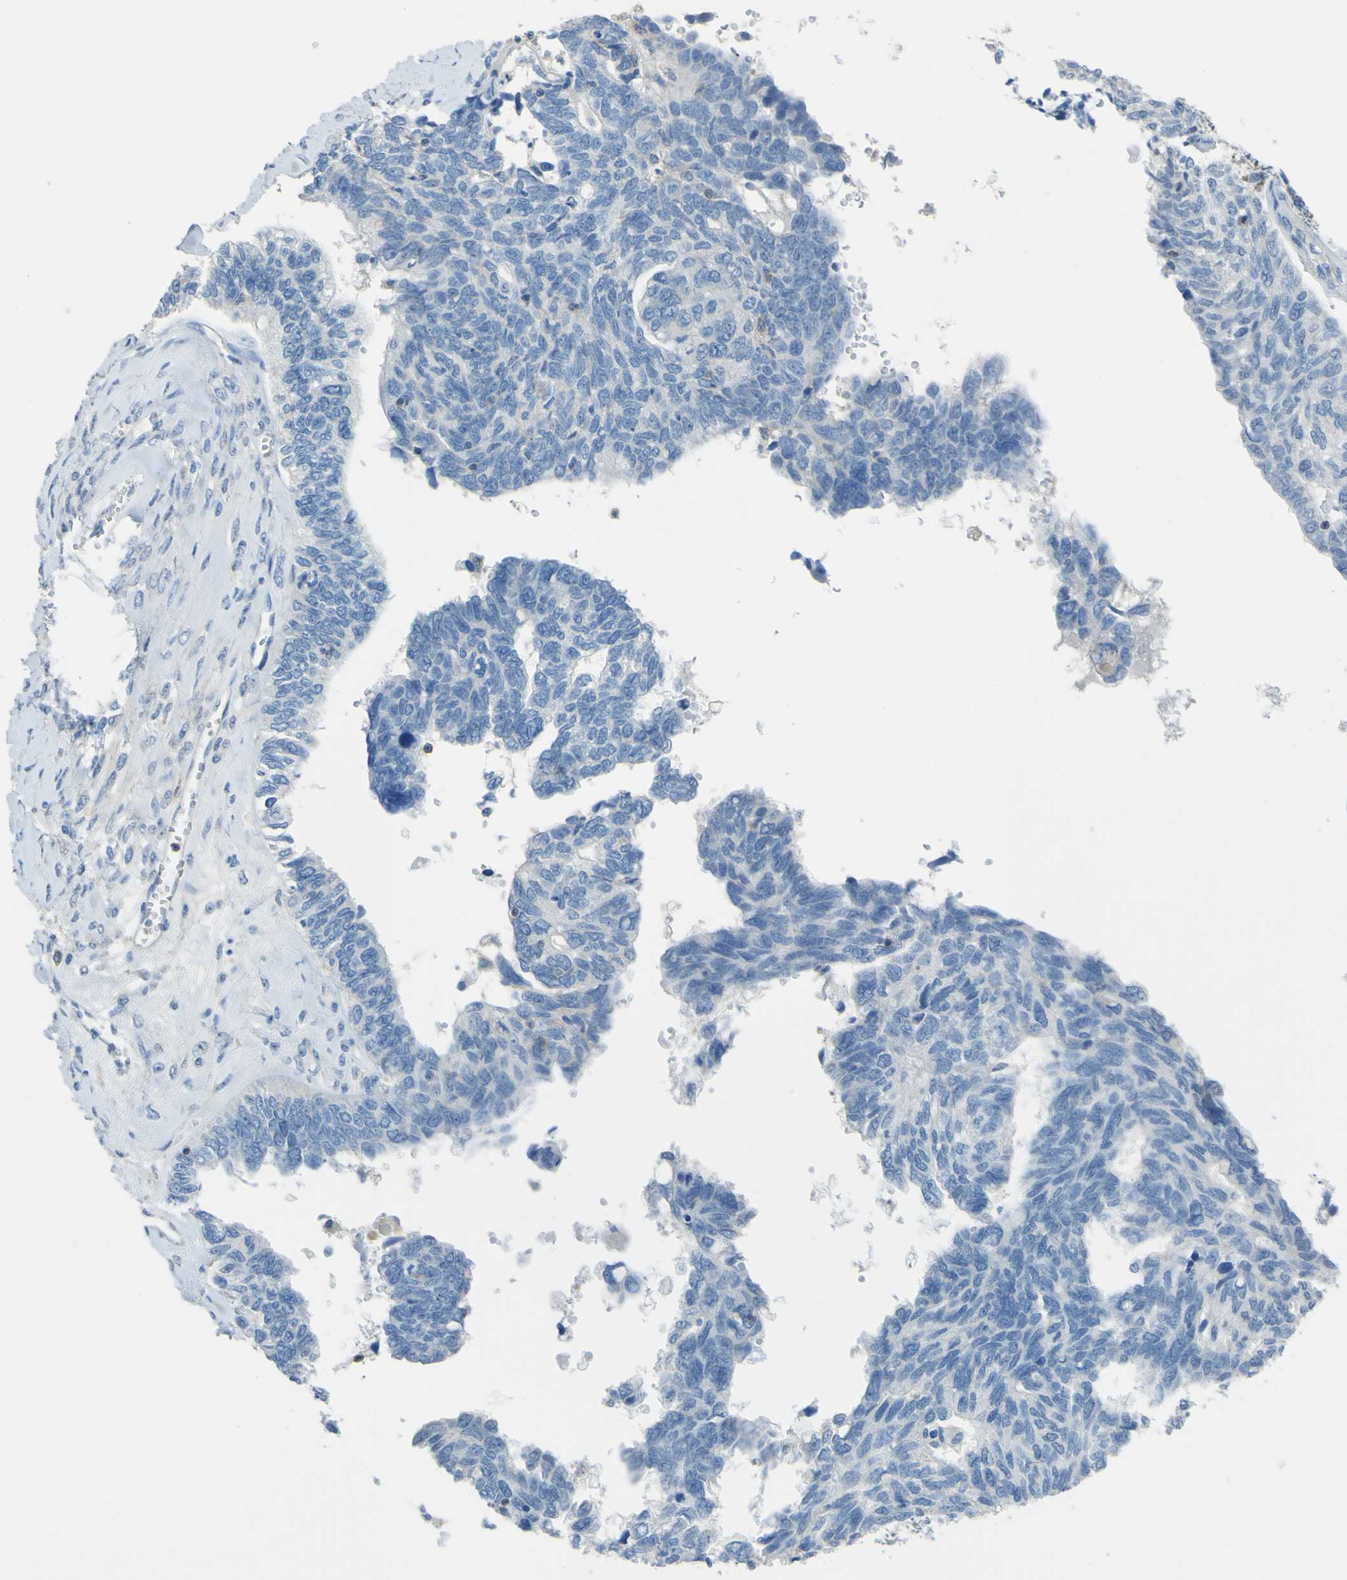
{"staining": {"intensity": "negative", "quantity": "none", "location": "none"}, "tissue": "ovarian cancer", "cell_type": "Tumor cells", "image_type": "cancer", "snomed": [{"axis": "morphology", "description": "Cystadenocarcinoma, serous, NOS"}, {"axis": "topography", "description": "Ovary"}], "caption": "Human ovarian cancer (serous cystadenocarcinoma) stained for a protein using immunohistochemistry reveals no expression in tumor cells.", "gene": "OGN", "patient": {"sex": "female", "age": 79}}